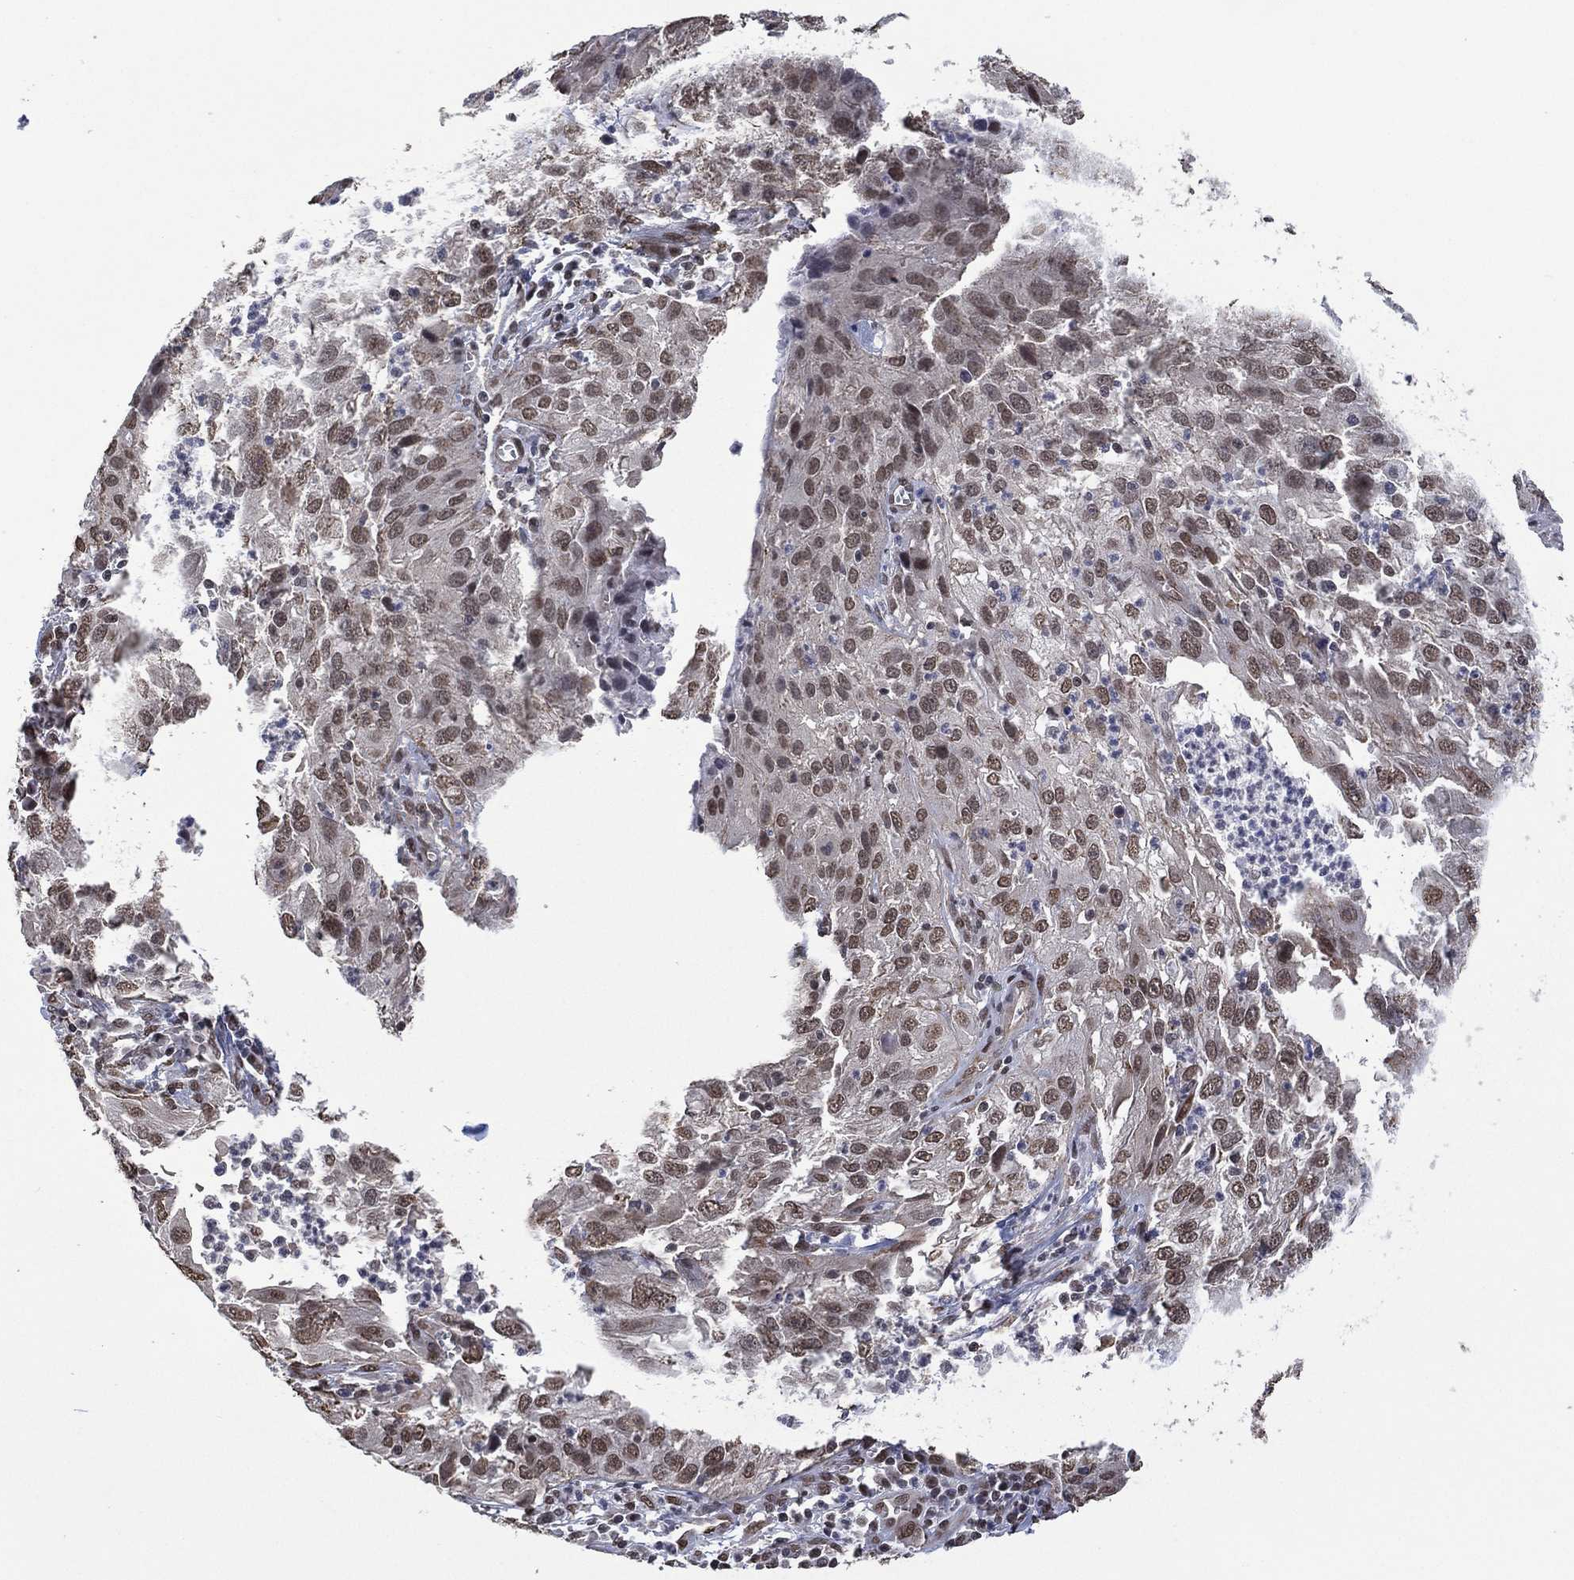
{"staining": {"intensity": "weak", "quantity": "25%-75%", "location": "nuclear"}, "tissue": "cervical cancer", "cell_type": "Tumor cells", "image_type": "cancer", "snomed": [{"axis": "morphology", "description": "Squamous cell carcinoma, NOS"}, {"axis": "topography", "description": "Cervix"}], "caption": "An IHC image of tumor tissue is shown. Protein staining in brown shows weak nuclear positivity in squamous cell carcinoma (cervical) within tumor cells.", "gene": "EHMT1", "patient": {"sex": "female", "age": 32}}